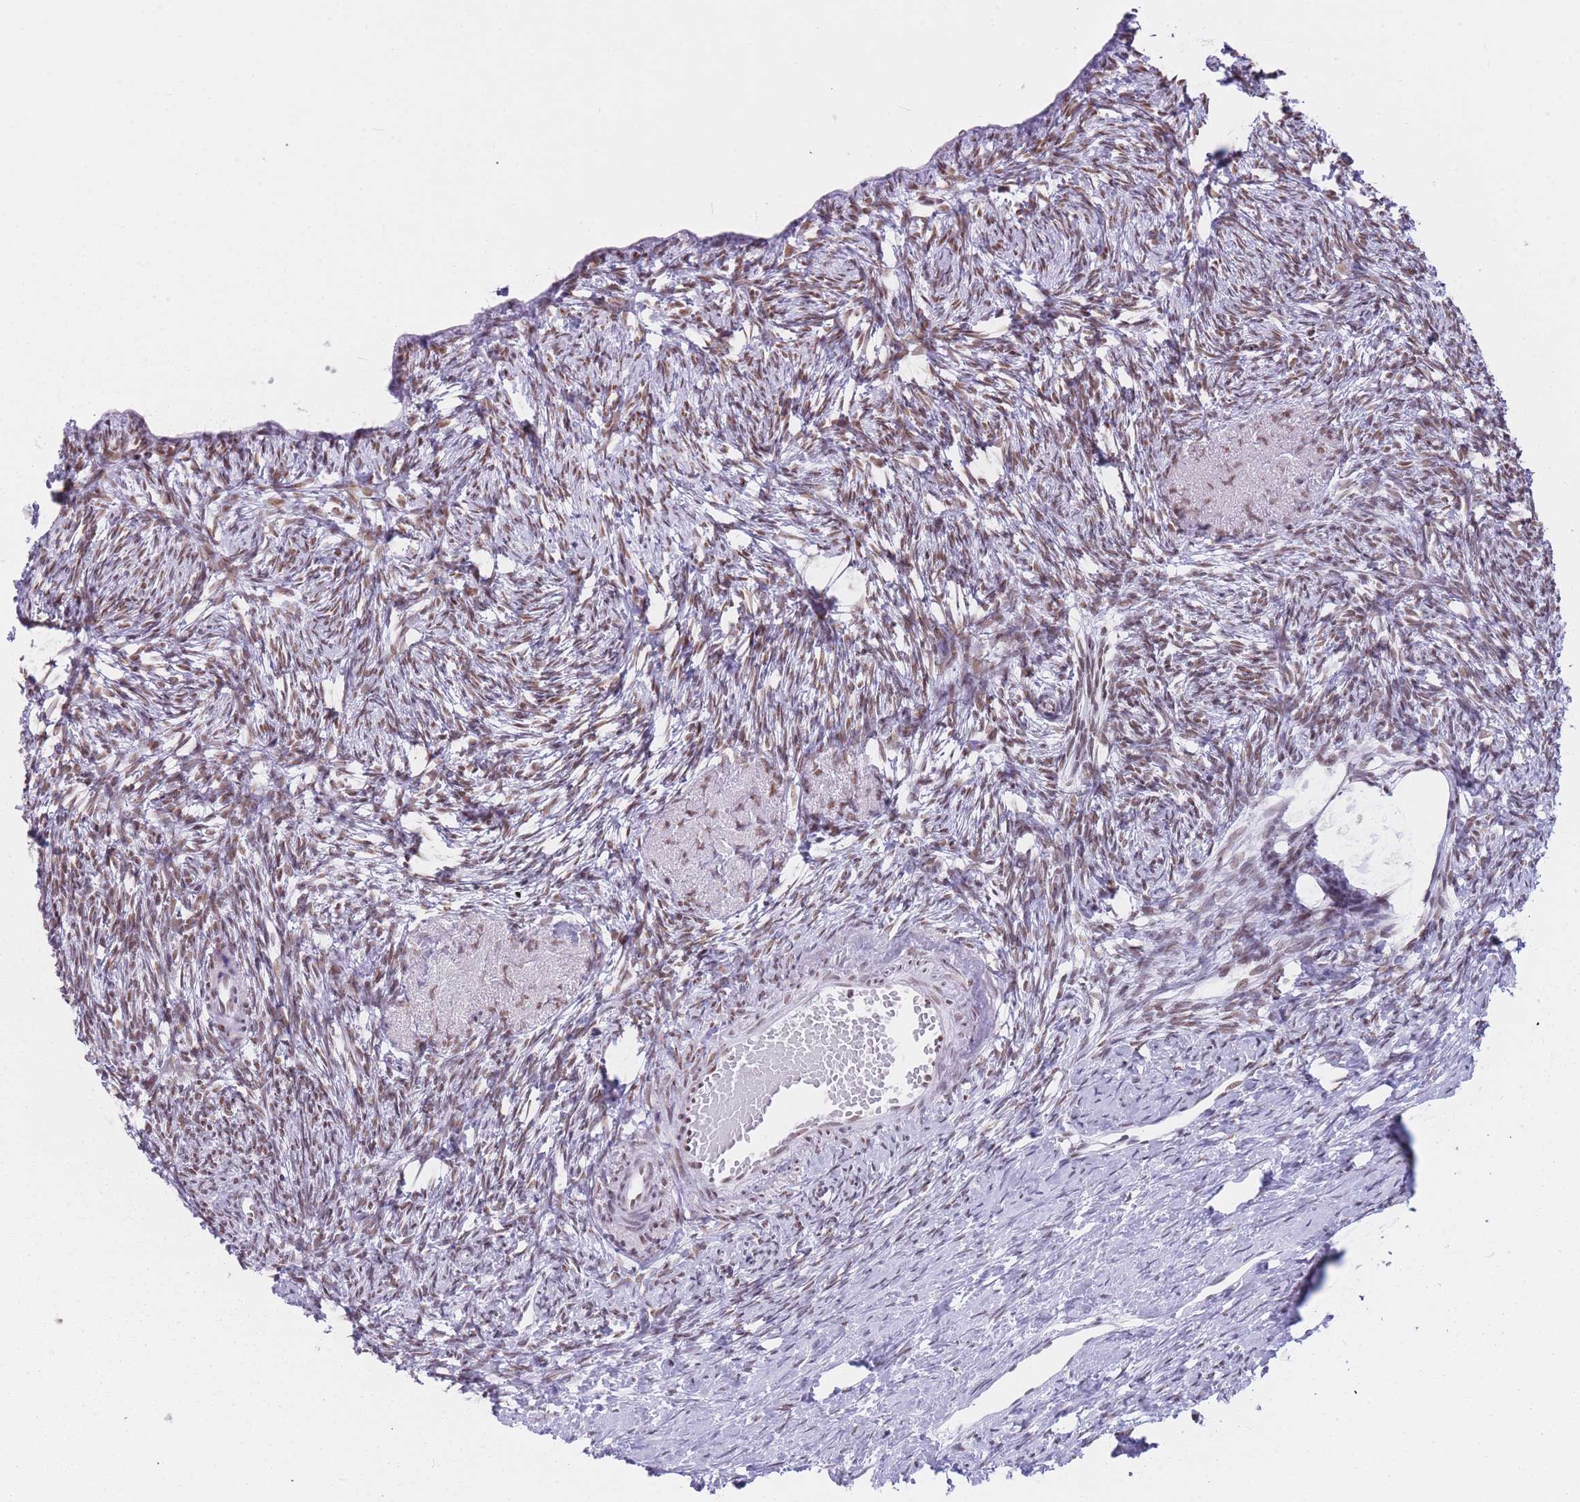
{"staining": {"intensity": "moderate", "quantity": "25%-75%", "location": "nuclear"}, "tissue": "ovary", "cell_type": "Ovarian stroma cells", "image_type": "normal", "snomed": [{"axis": "morphology", "description": "Normal tissue, NOS"}, {"axis": "topography", "description": "Ovary"}], "caption": "This micrograph exhibits immunohistochemistry staining of normal ovary, with medium moderate nuclear staining in approximately 25%-75% of ovarian stroma cells.", "gene": "HNRNPUL1", "patient": {"sex": "female", "age": 51}}